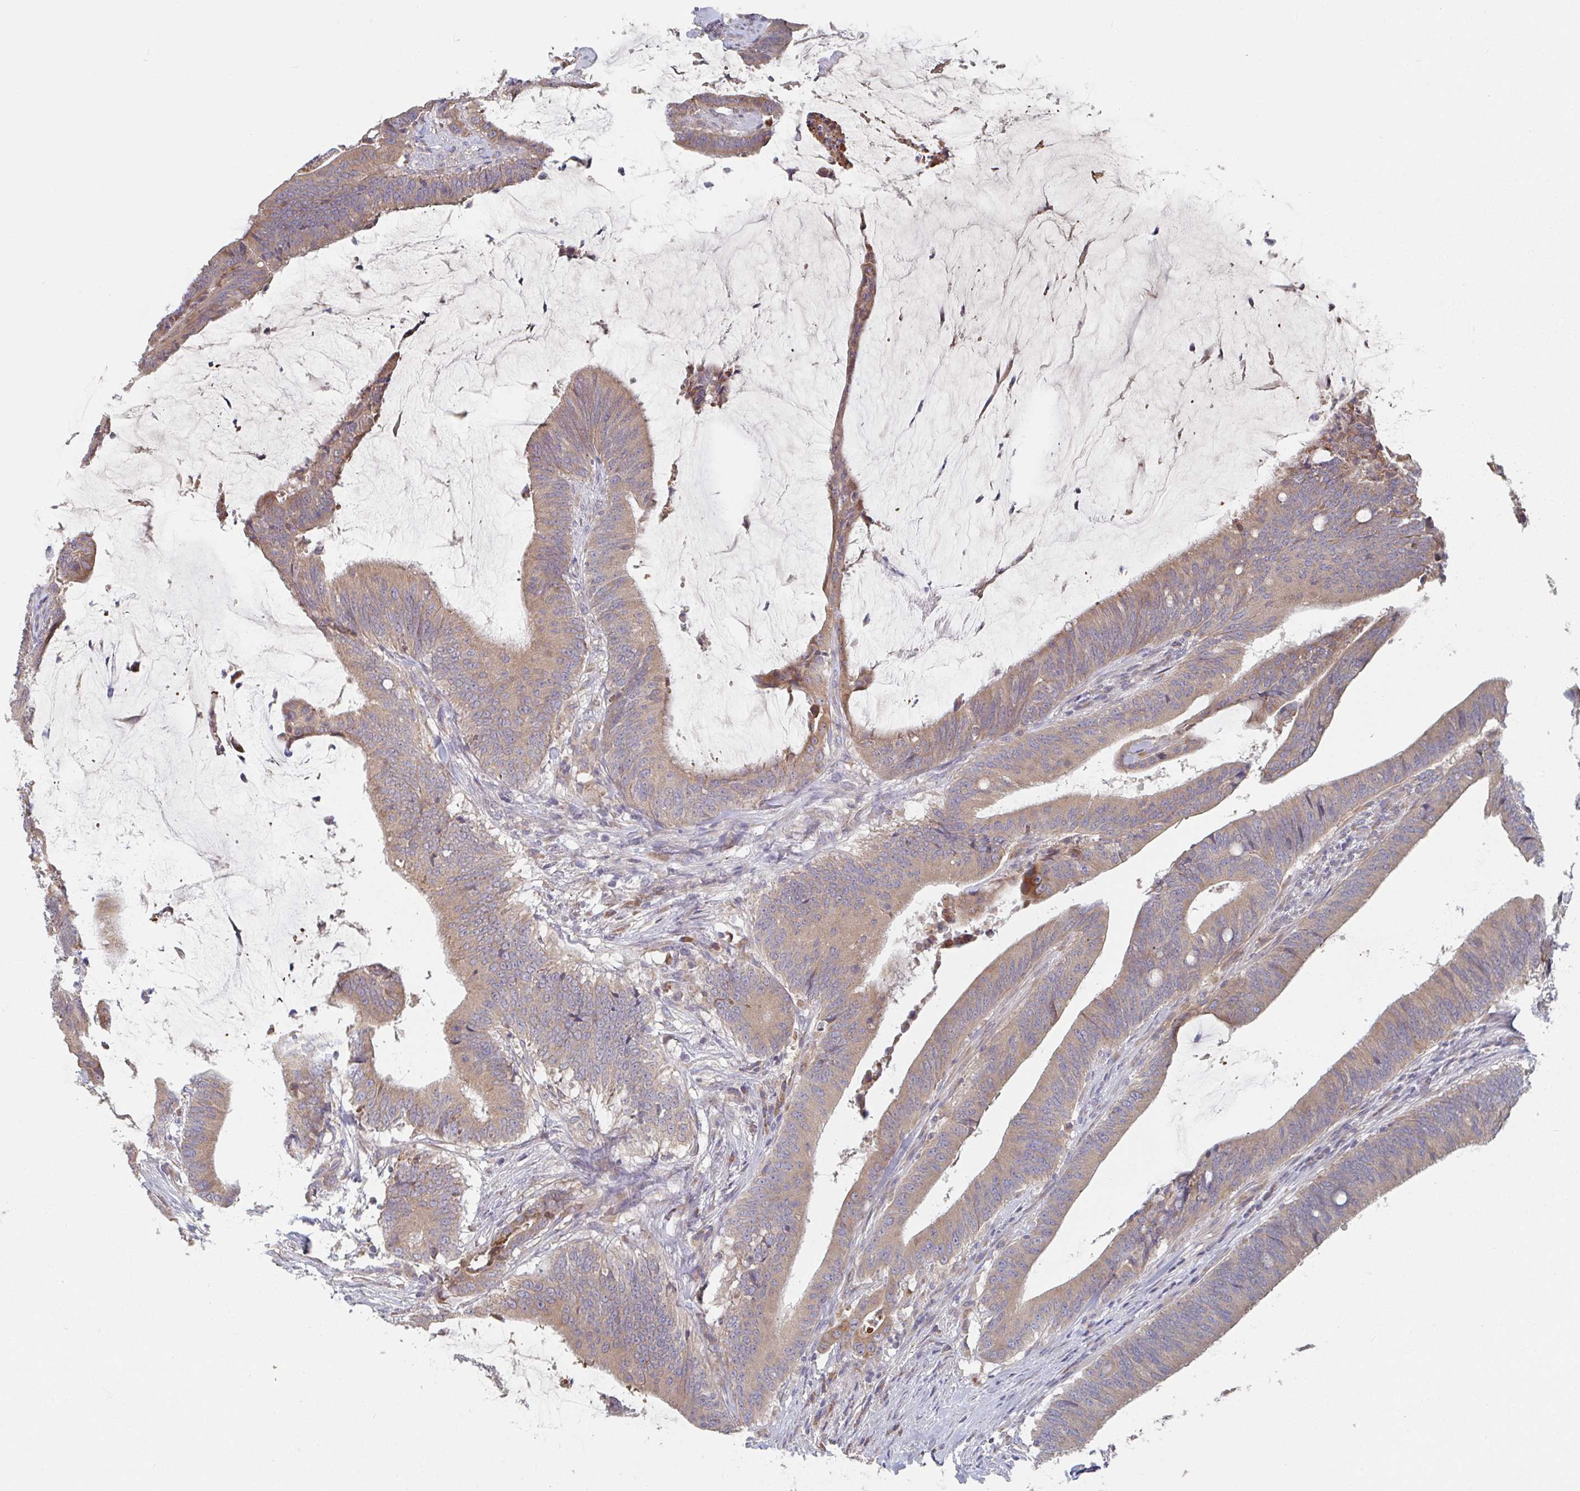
{"staining": {"intensity": "moderate", "quantity": ">75%", "location": "cytoplasmic/membranous"}, "tissue": "colorectal cancer", "cell_type": "Tumor cells", "image_type": "cancer", "snomed": [{"axis": "morphology", "description": "Adenocarcinoma, NOS"}, {"axis": "topography", "description": "Colon"}], "caption": "A micrograph of colorectal adenocarcinoma stained for a protein displays moderate cytoplasmic/membranous brown staining in tumor cells.", "gene": "ELOVL1", "patient": {"sex": "female", "age": 43}}